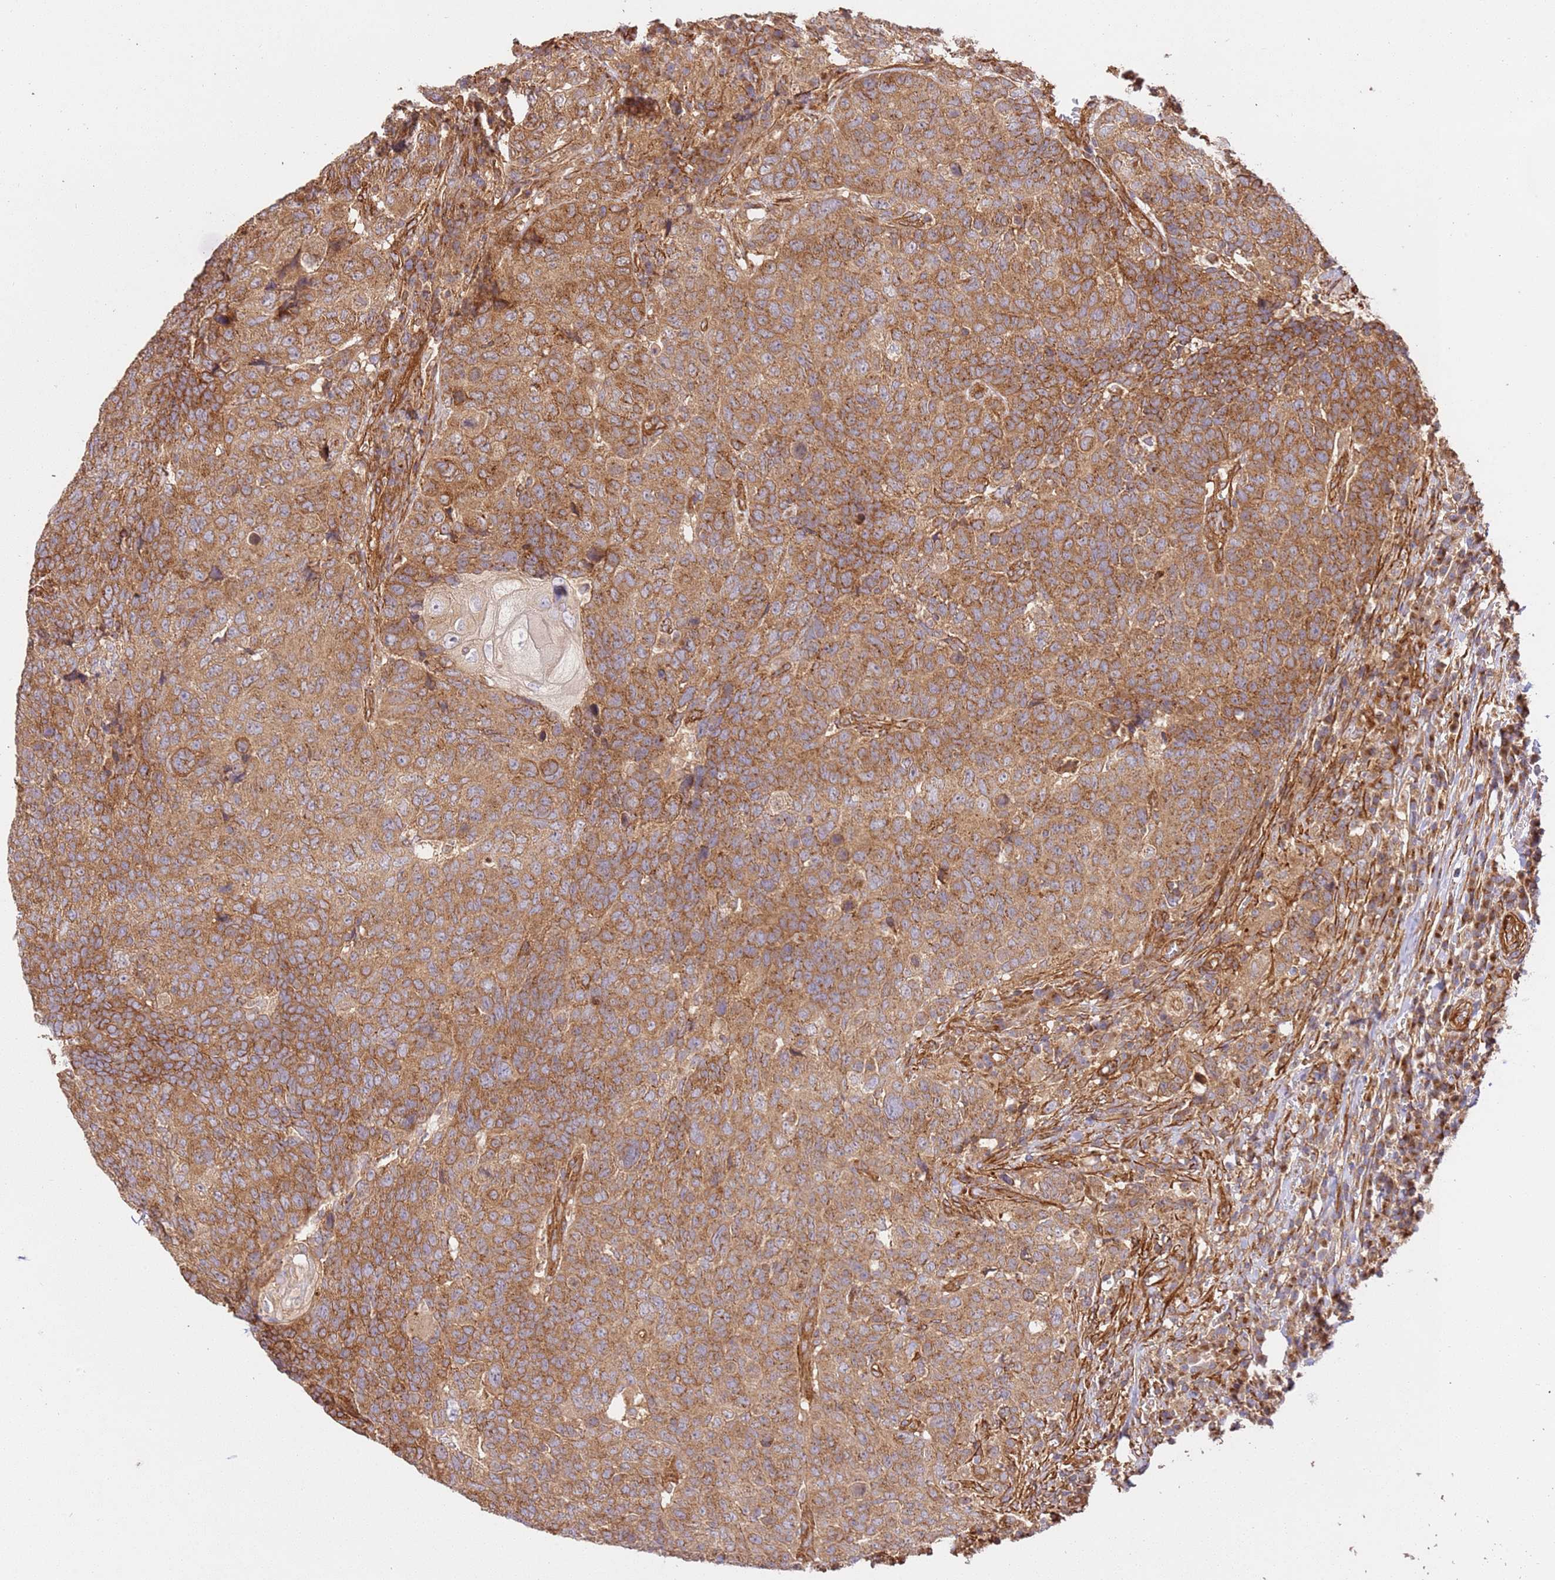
{"staining": {"intensity": "moderate", "quantity": ">75%", "location": "cytoplasmic/membranous"}, "tissue": "head and neck cancer", "cell_type": "Tumor cells", "image_type": "cancer", "snomed": [{"axis": "morphology", "description": "Normal tissue, NOS"}, {"axis": "morphology", "description": "Squamous cell carcinoma, NOS"}, {"axis": "topography", "description": "Skeletal muscle"}, {"axis": "topography", "description": "Vascular tissue"}, {"axis": "topography", "description": "Peripheral nerve tissue"}, {"axis": "topography", "description": "Head-Neck"}], "caption": "Squamous cell carcinoma (head and neck) stained with IHC demonstrates moderate cytoplasmic/membranous staining in about >75% of tumor cells.", "gene": "ZBTB39", "patient": {"sex": "male", "age": 66}}